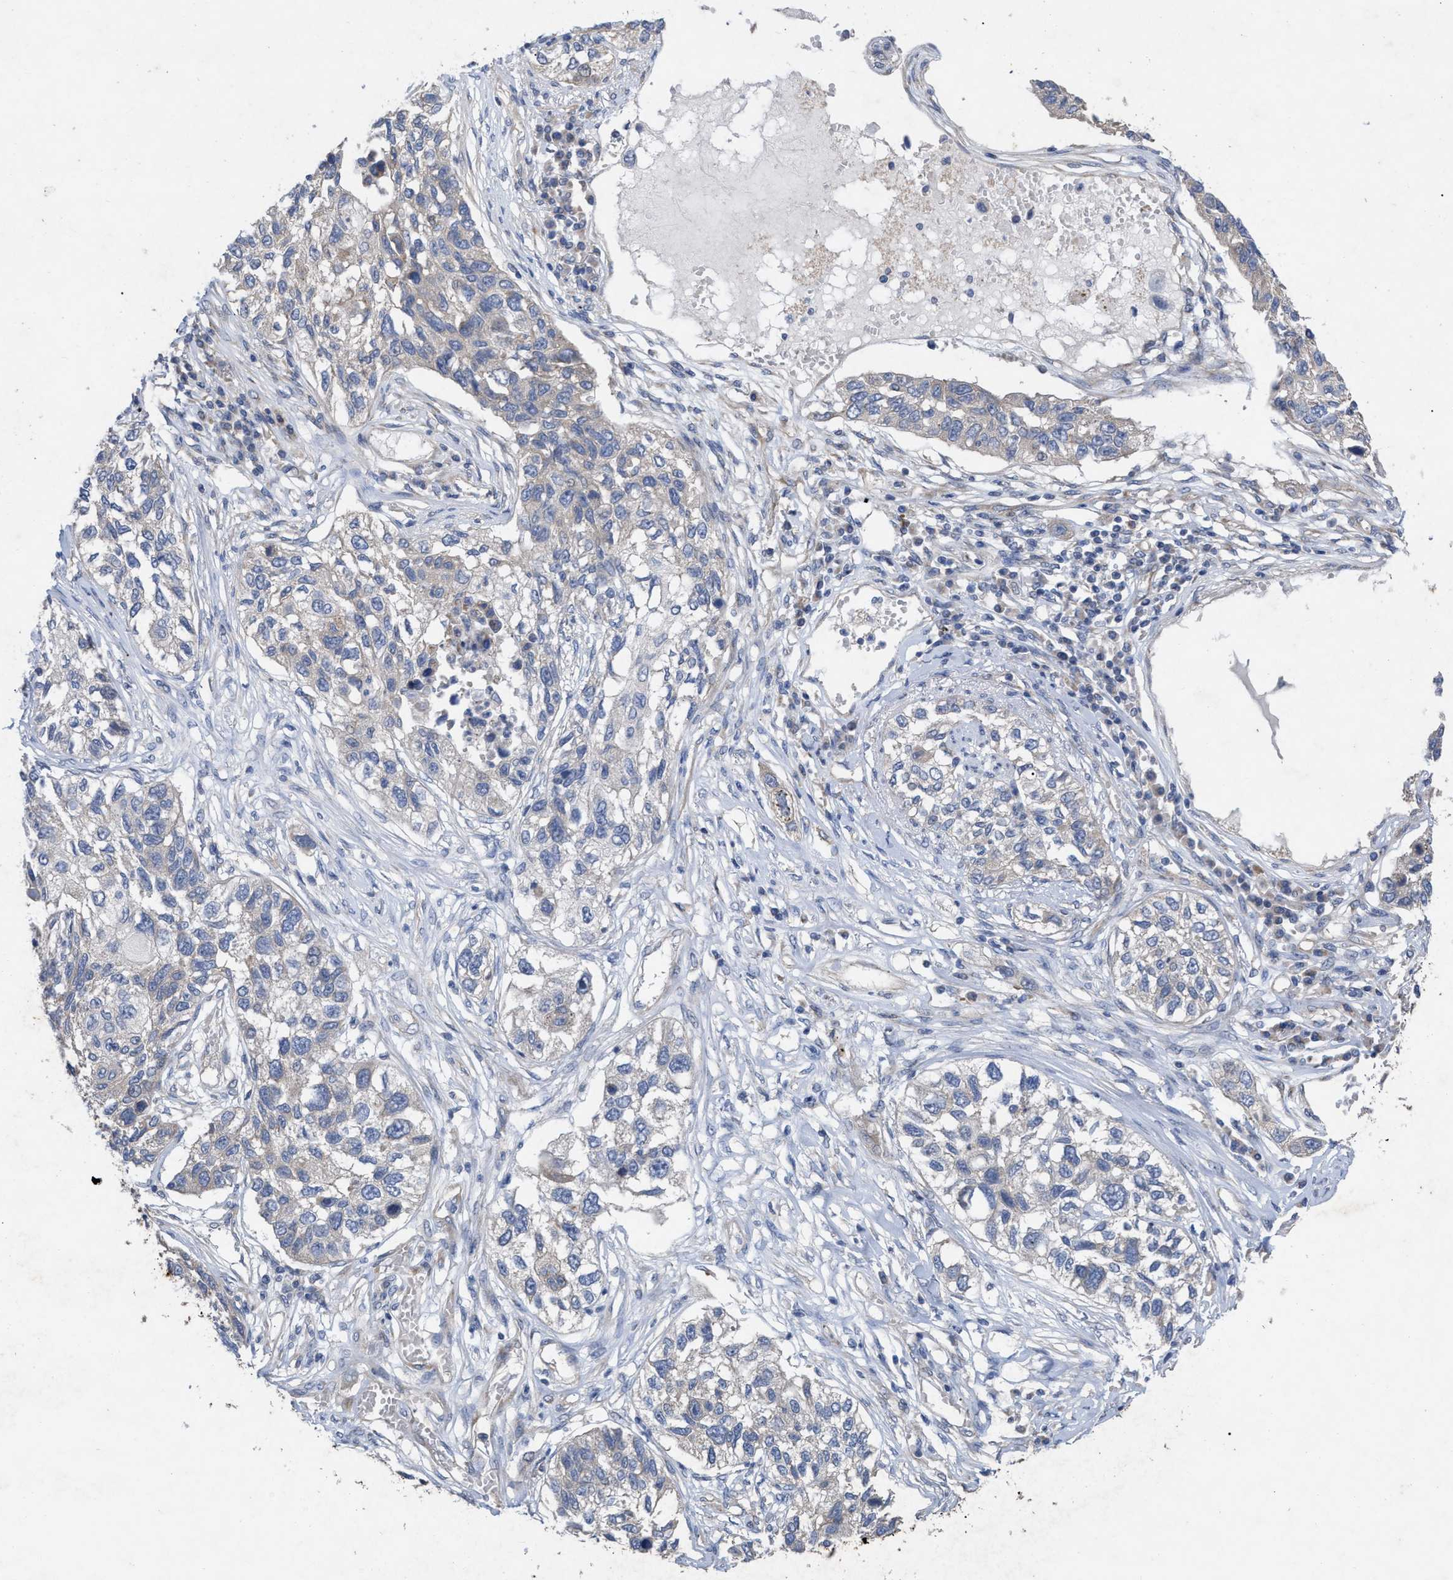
{"staining": {"intensity": "negative", "quantity": "none", "location": "none"}, "tissue": "lung cancer", "cell_type": "Tumor cells", "image_type": "cancer", "snomed": [{"axis": "morphology", "description": "Squamous cell carcinoma, NOS"}, {"axis": "topography", "description": "Lung"}], "caption": "Protein analysis of lung cancer (squamous cell carcinoma) displays no significant staining in tumor cells. The staining was performed using DAB (3,3'-diaminobenzidine) to visualize the protein expression in brown, while the nuclei were stained in blue with hematoxylin (Magnification: 20x).", "gene": "VIP", "patient": {"sex": "male", "age": 71}}